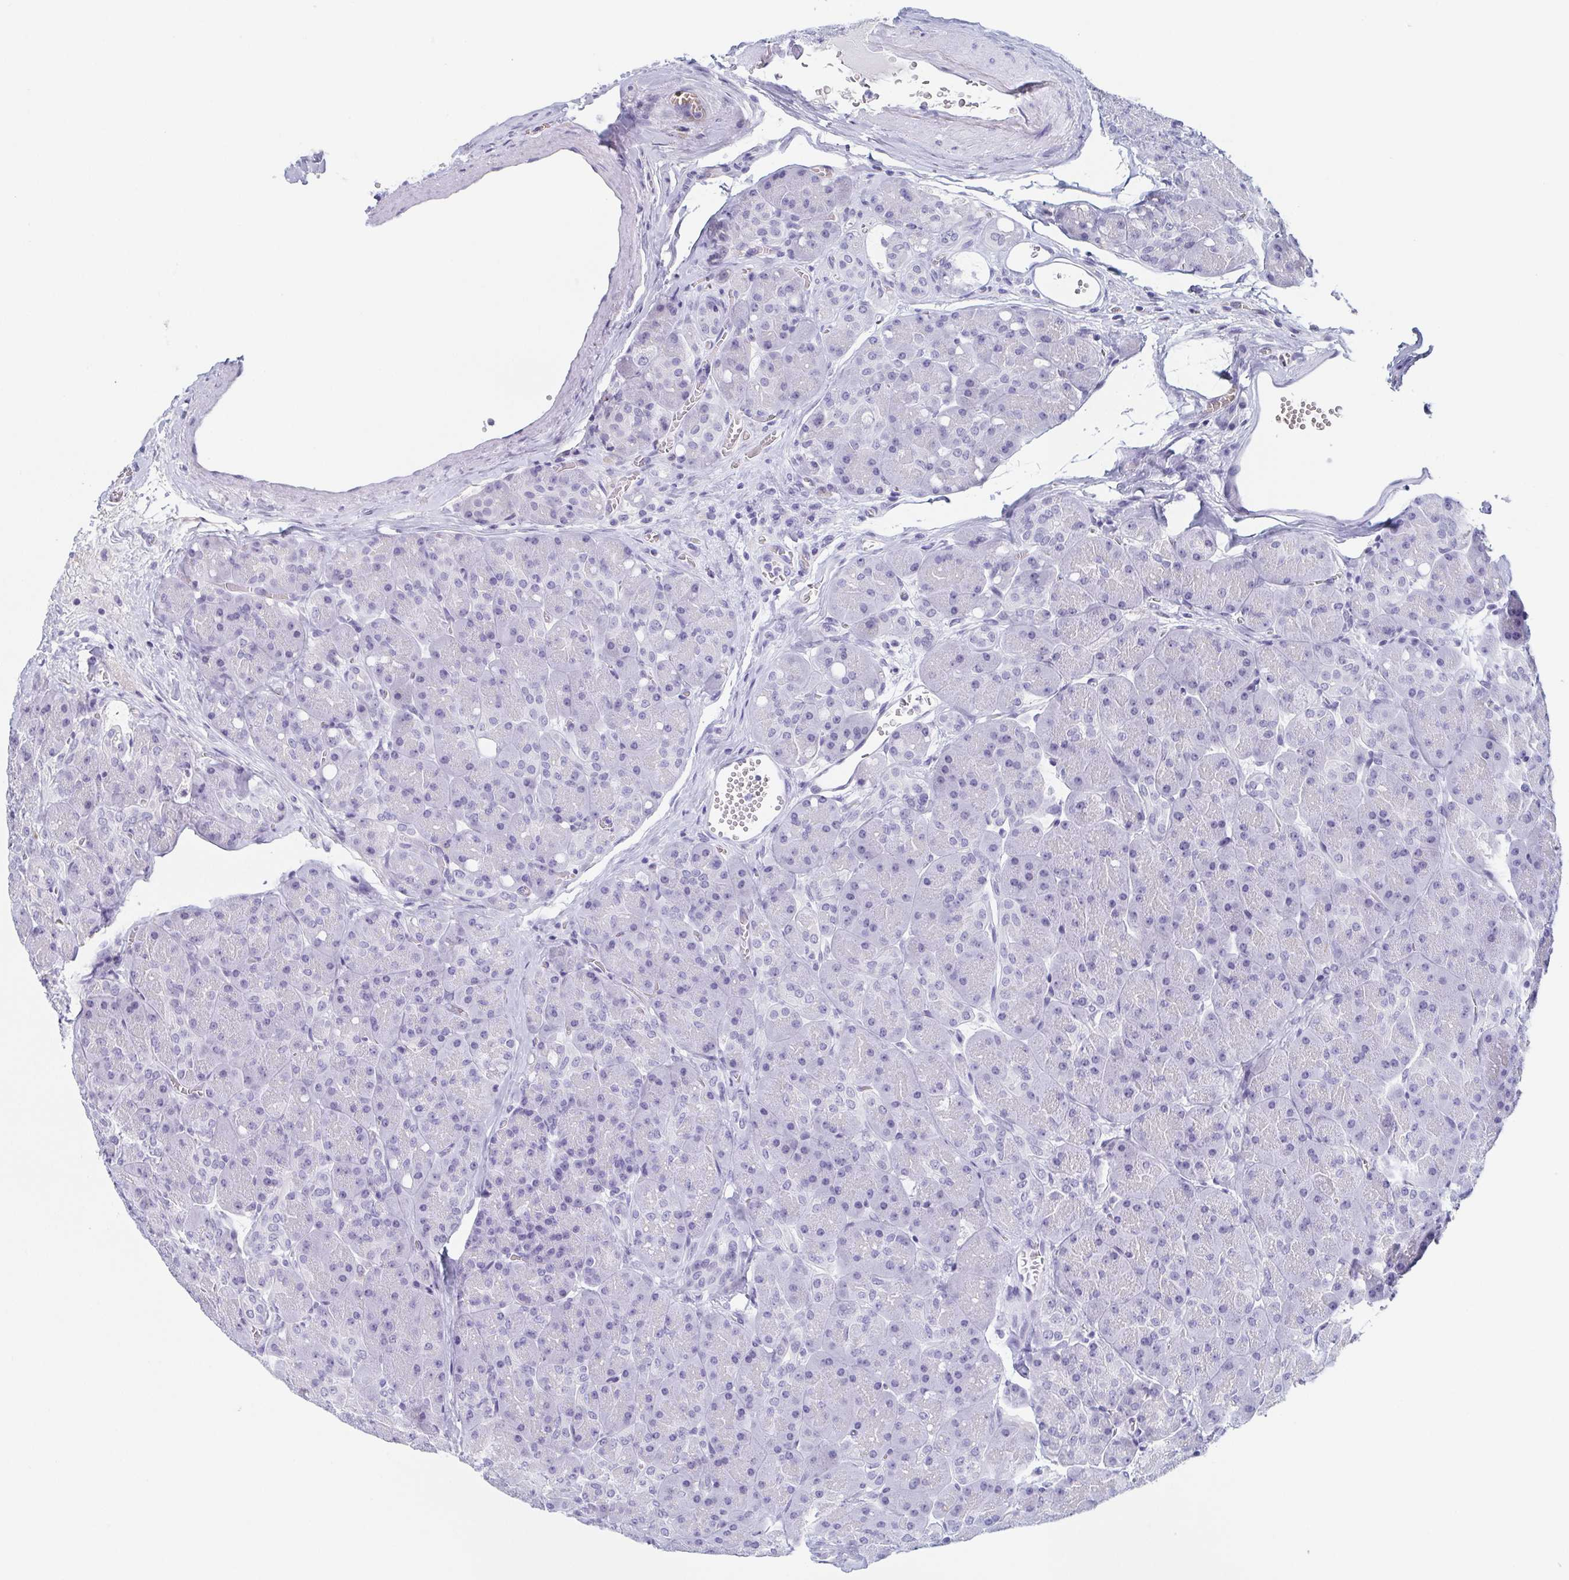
{"staining": {"intensity": "negative", "quantity": "none", "location": "none"}, "tissue": "pancreas", "cell_type": "Exocrine glandular cells", "image_type": "normal", "snomed": [{"axis": "morphology", "description": "Normal tissue, NOS"}, {"axis": "topography", "description": "Pancreas"}], "caption": "An immunohistochemistry (IHC) micrograph of unremarkable pancreas is shown. There is no staining in exocrine glandular cells of pancreas.", "gene": "REG4", "patient": {"sex": "male", "age": 55}}